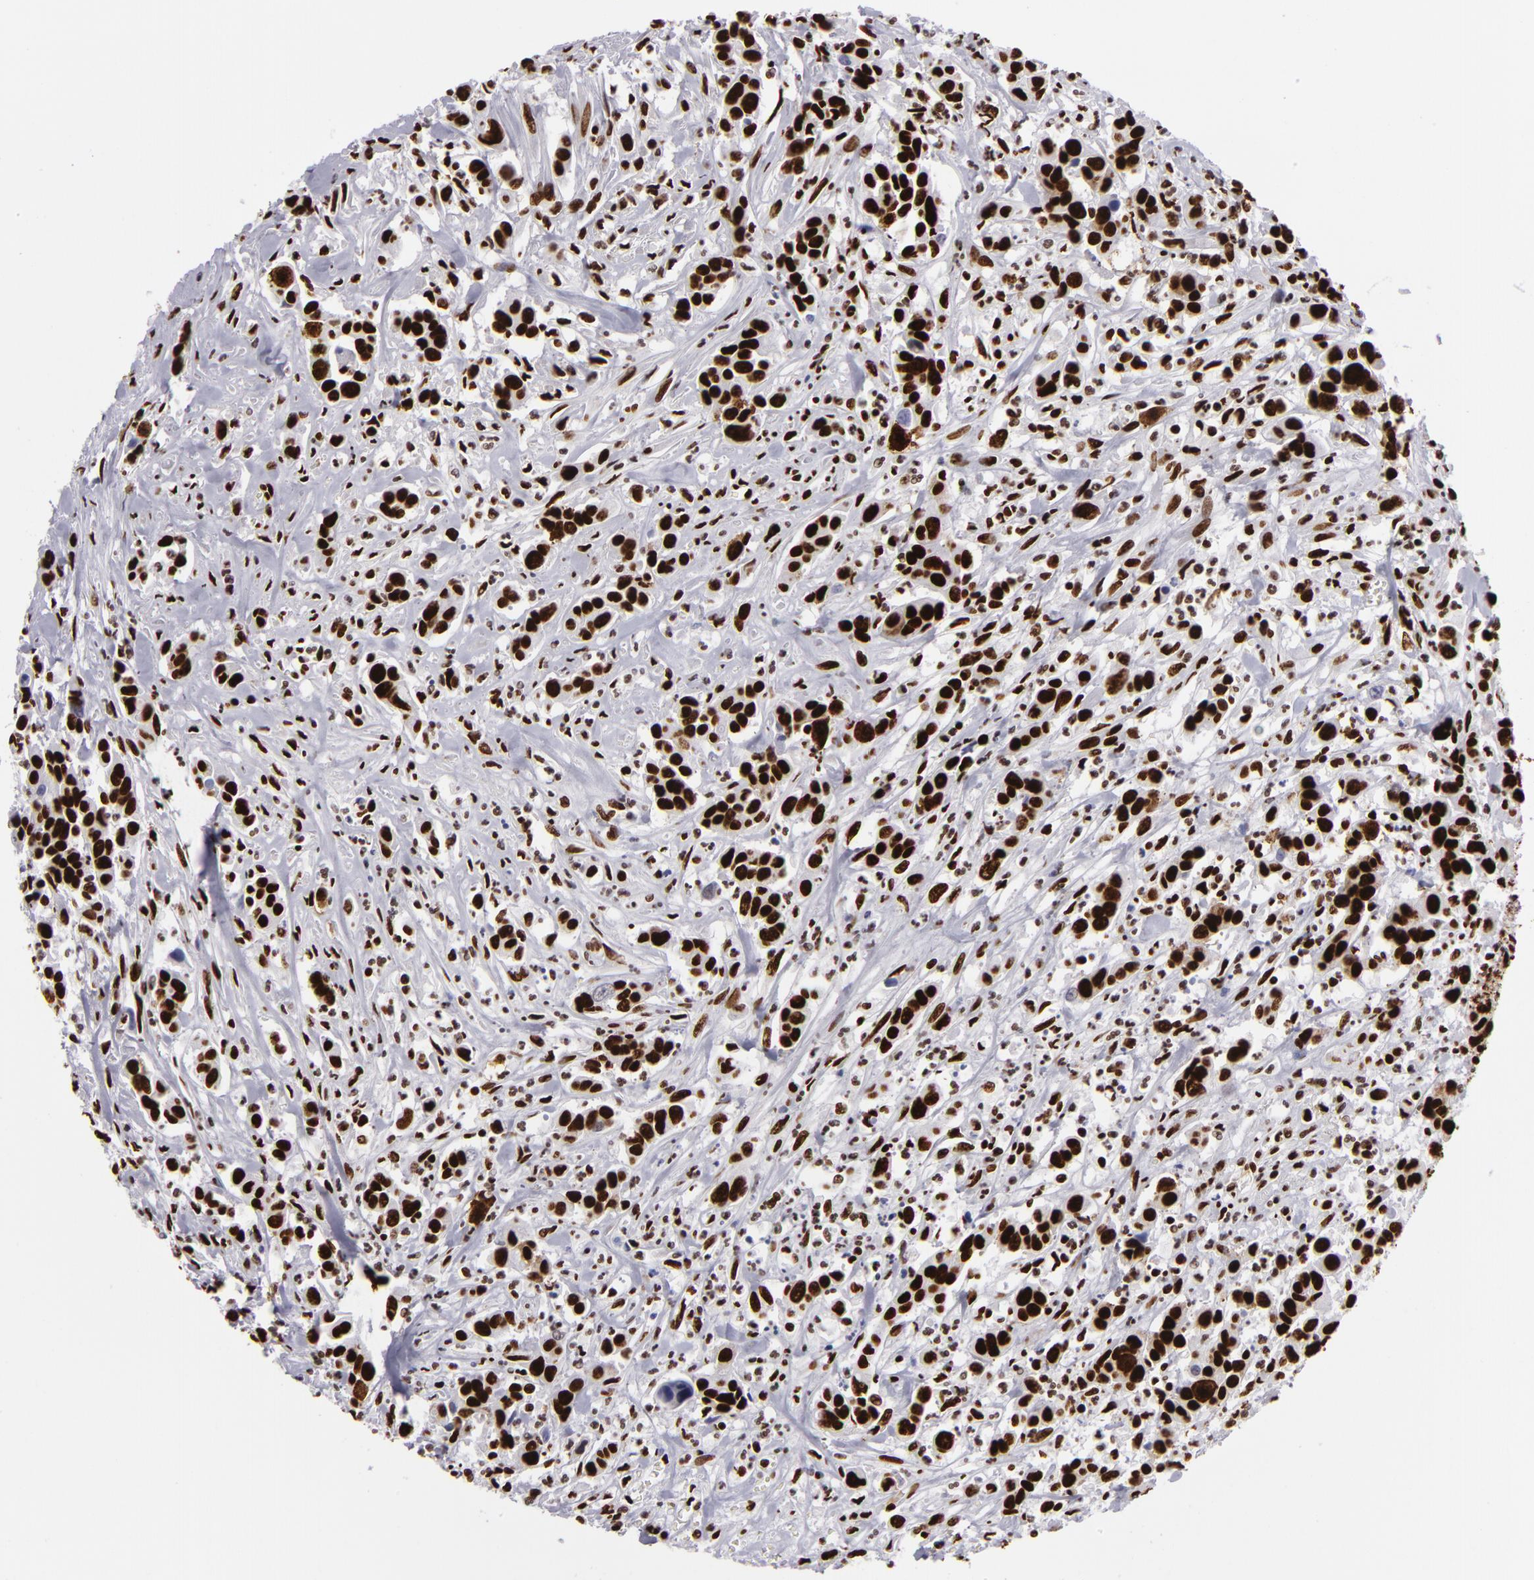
{"staining": {"intensity": "strong", "quantity": ">75%", "location": "nuclear"}, "tissue": "urothelial cancer", "cell_type": "Tumor cells", "image_type": "cancer", "snomed": [{"axis": "morphology", "description": "Urothelial carcinoma, High grade"}, {"axis": "topography", "description": "Urinary bladder"}], "caption": "Immunohistochemistry (IHC) of urothelial cancer shows high levels of strong nuclear positivity in about >75% of tumor cells.", "gene": "SAFB", "patient": {"sex": "male", "age": 86}}